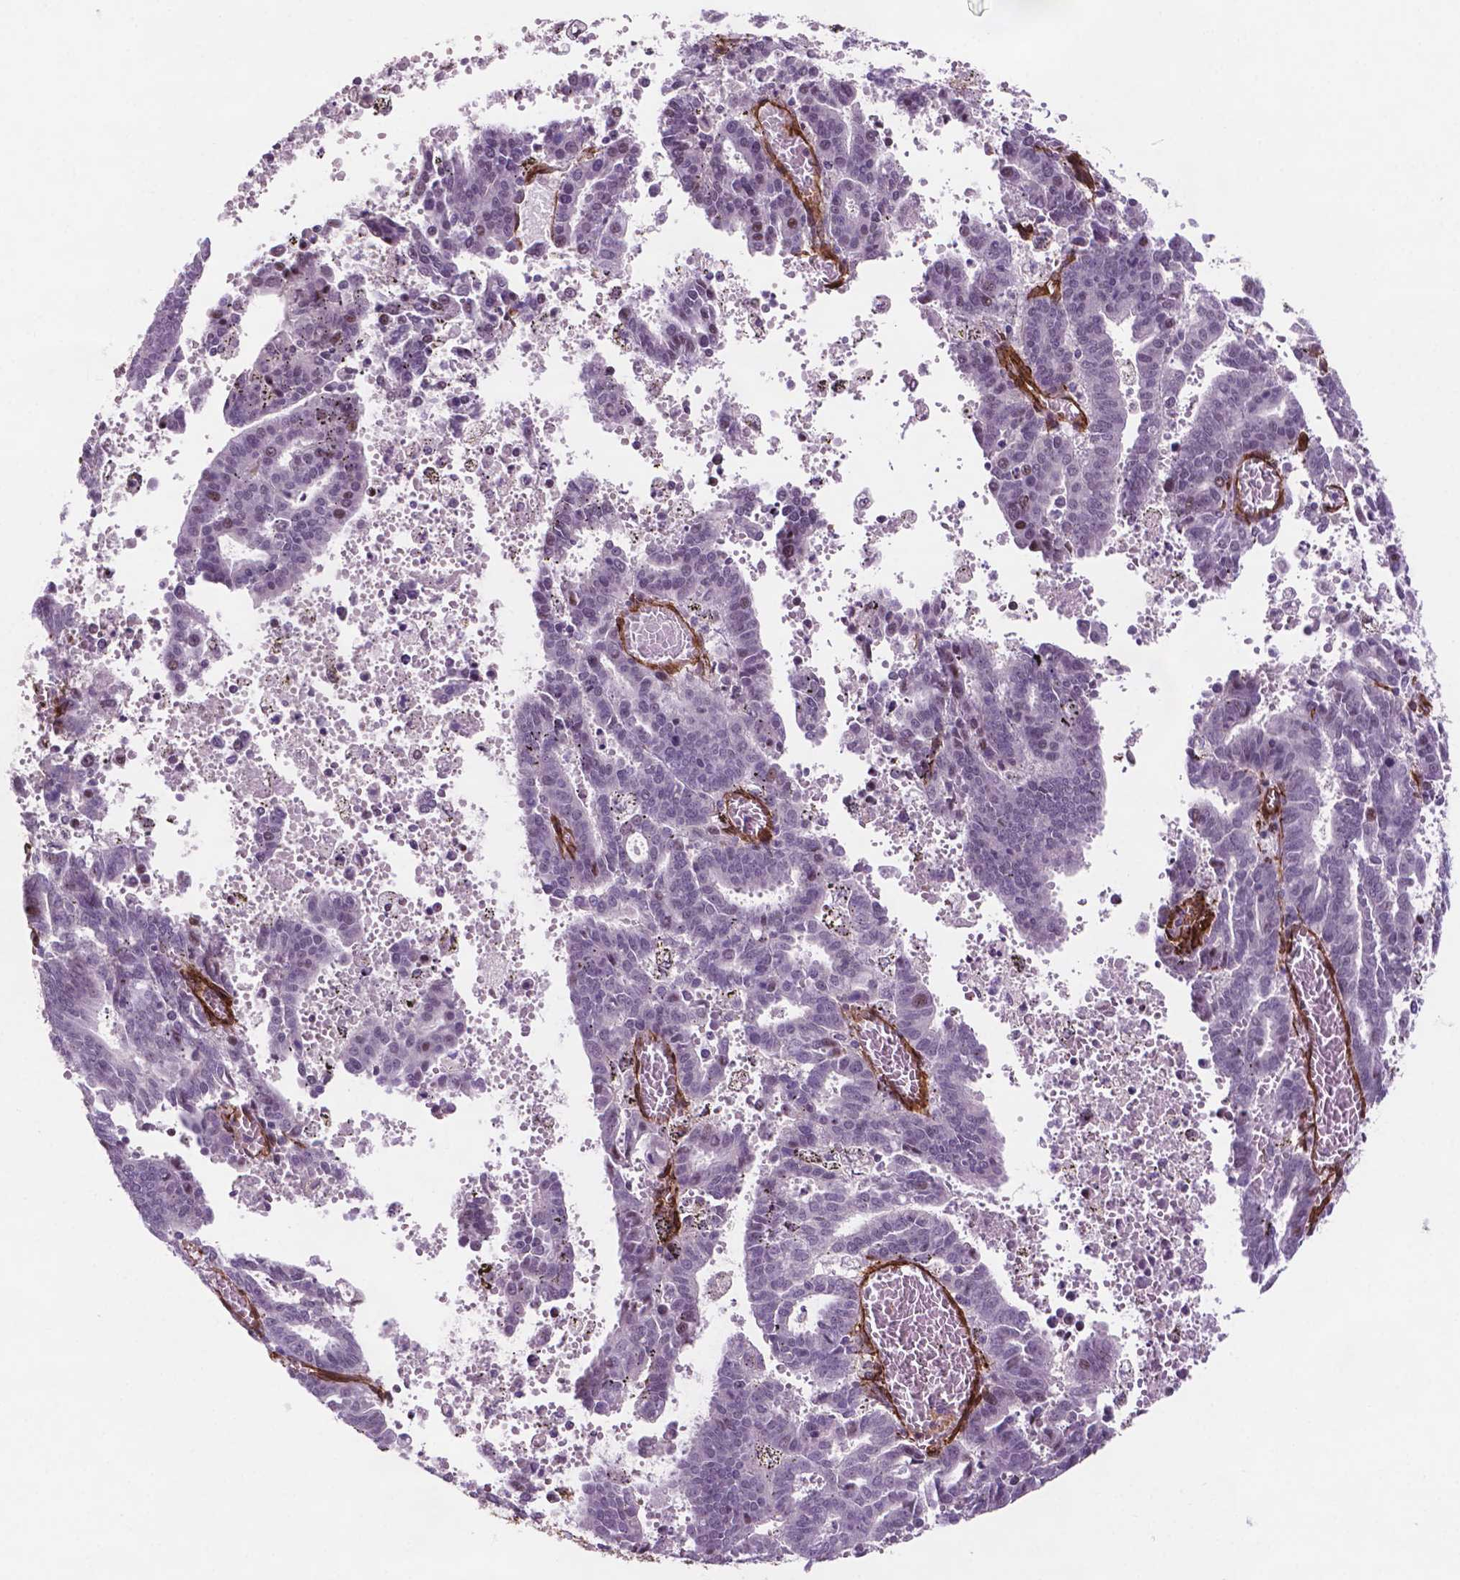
{"staining": {"intensity": "negative", "quantity": "none", "location": "none"}, "tissue": "endometrial cancer", "cell_type": "Tumor cells", "image_type": "cancer", "snomed": [{"axis": "morphology", "description": "Adenocarcinoma, NOS"}, {"axis": "topography", "description": "Uterus"}], "caption": "Endometrial adenocarcinoma stained for a protein using immunohistochemistry (IHC) reveals no expression tumor cells.", "gene": "EGFL8", "patient": {"sex": "female", "age": 83}}